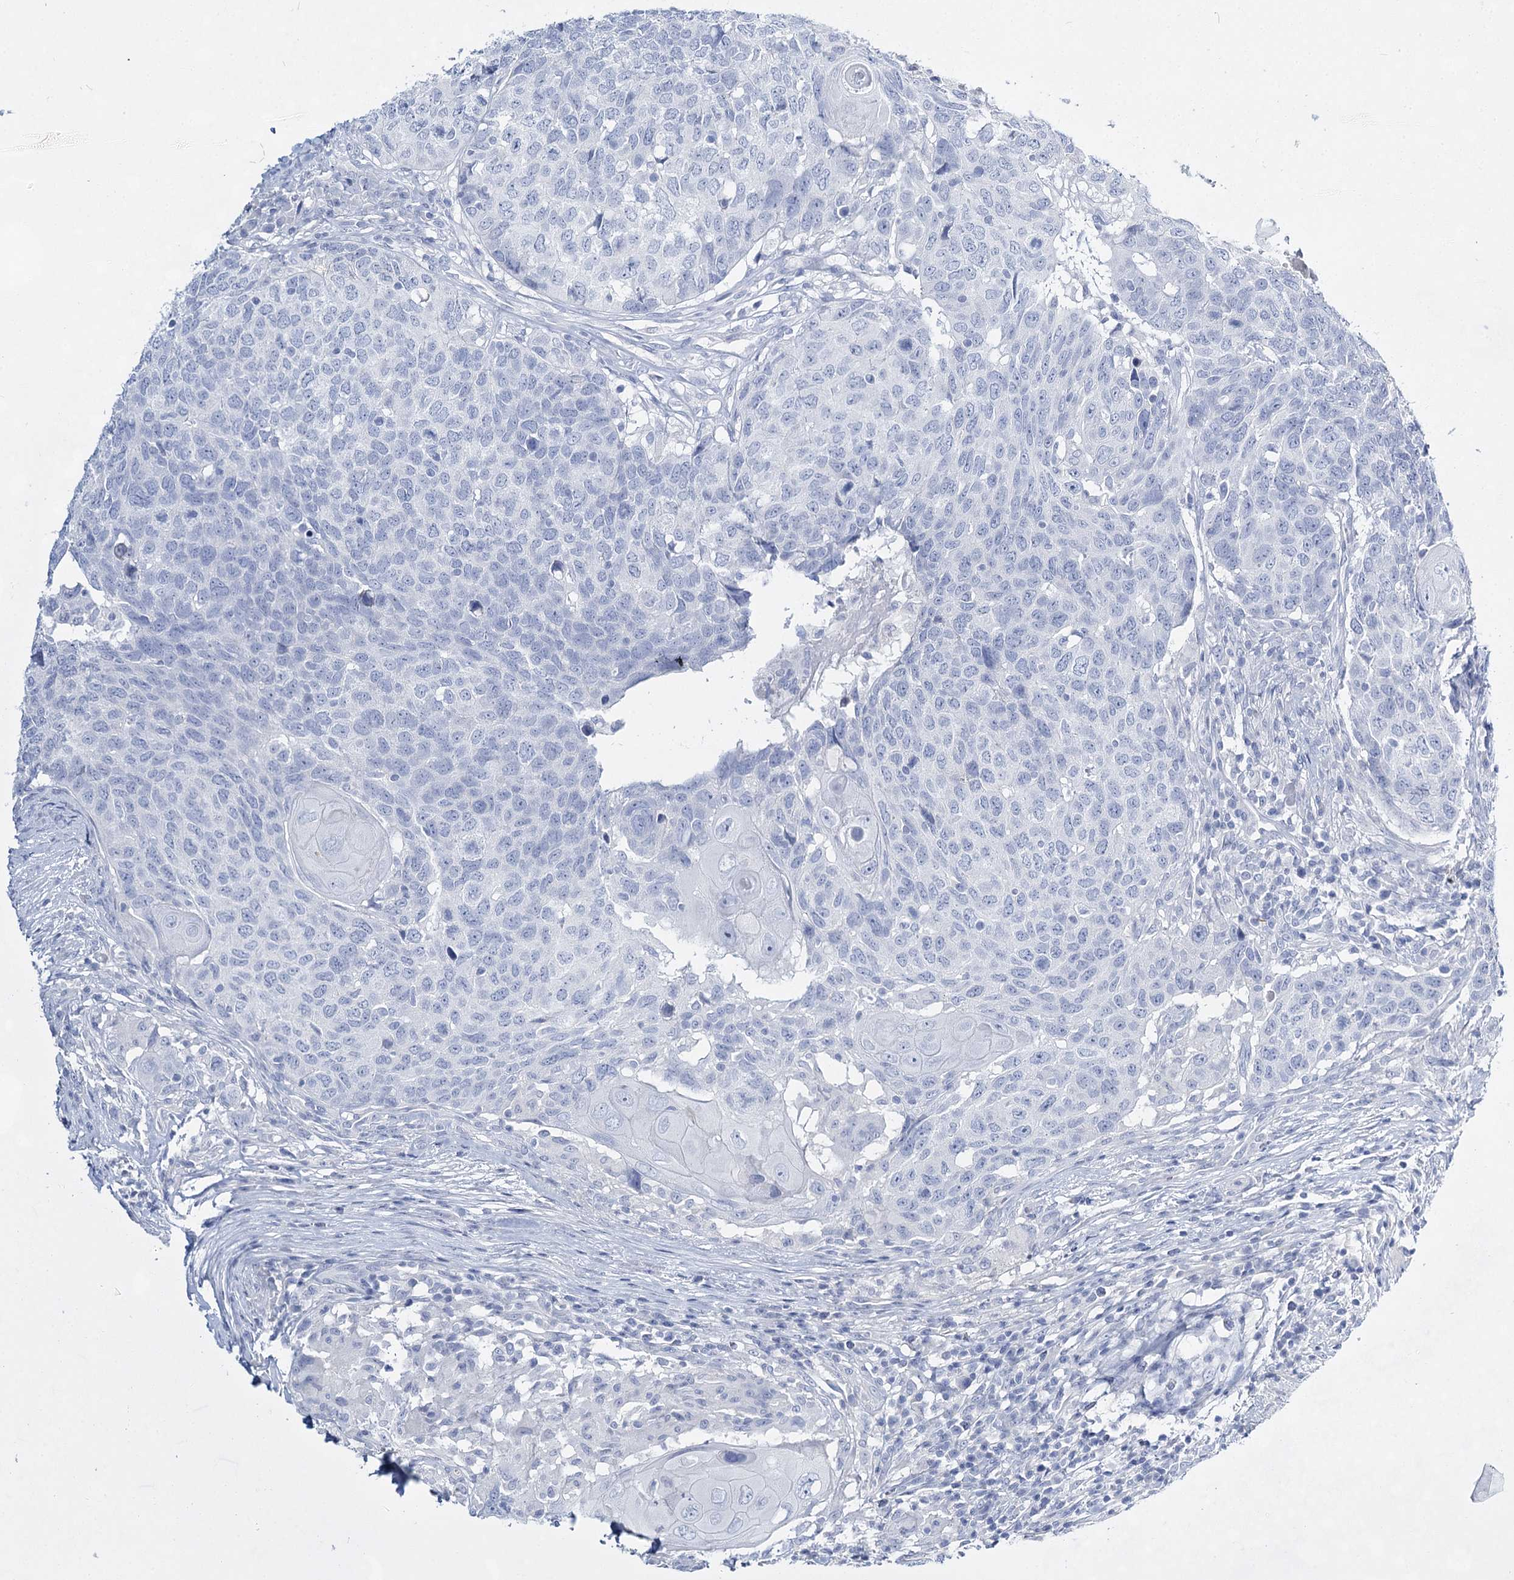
{"staining": {"intensity": "negative", "quantity": "none", "location": "none"}, "tissue": "head and neck cancer", "cell_type": "Tumor cells", "image_type": "cancer", "snomed": [{"axis": "morphology", "description": "Squamous cell carcinoma, NOS"}, {"axis": "topography", "description": "Head-Neck"}], "caption": "DAB immunohistochemical staining of squamous cell carcinoma (head and neck) exhibits no significant staining in tumor cells.", "gene": "SLC17A2", "patient": {"sex": "male", "age": 66}}